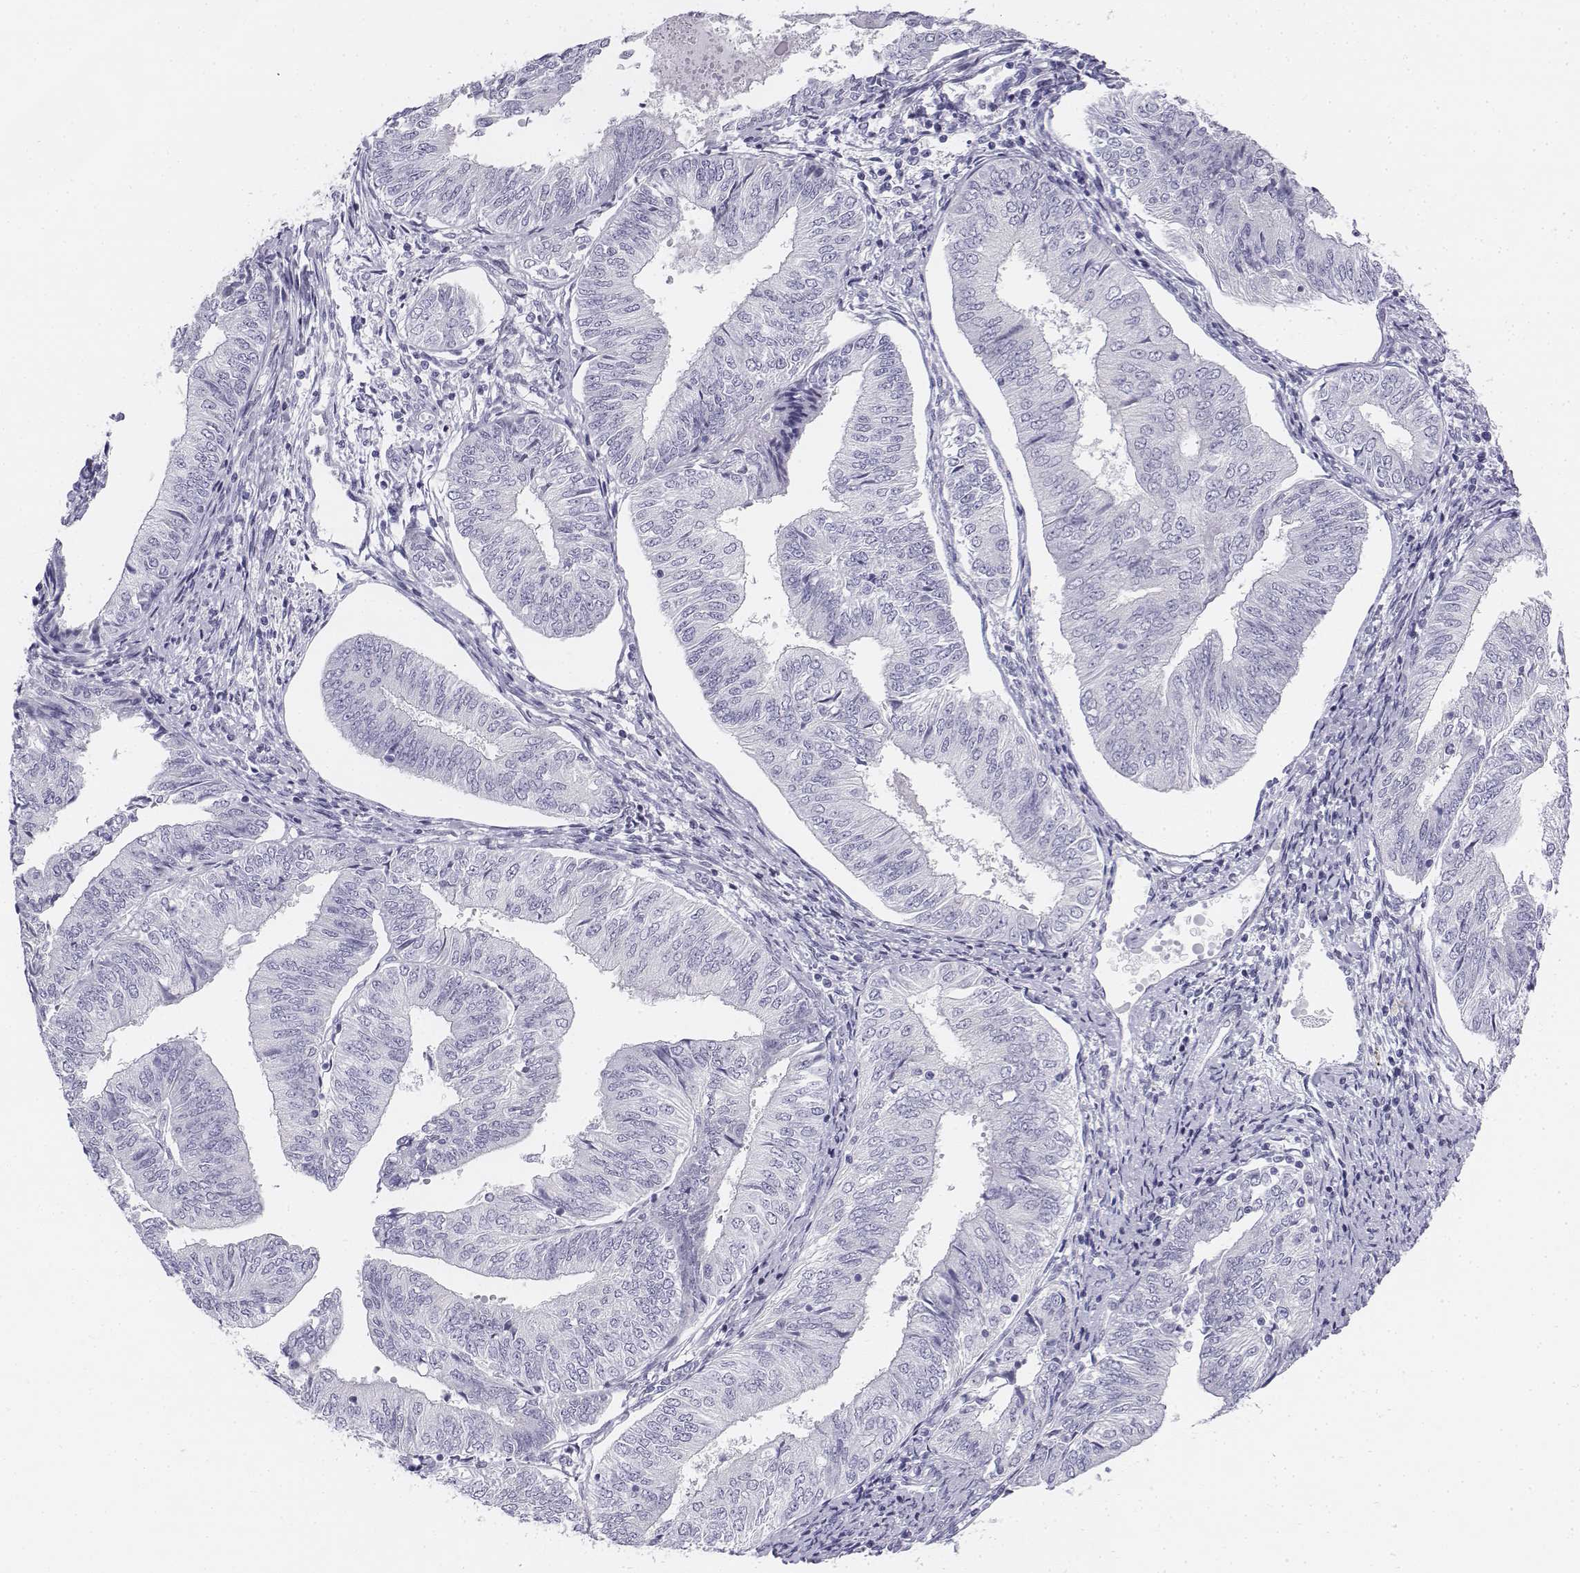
{"staining": {"intensity": "negative", "quantity": "none", "location": "none"}, "tissue": "endometrial cancer", "cell_type": "Tumor cells", "image_type": "cancer", "snomed": [{"axis": "morphology", "description": "Adenocarcinoma, NOS"}, {"axis": "topography", "description": "Endometrium"}], "caption": "DAB immunohistochemical staining of endometrial cancer (adenocarcinoma) reveals no significant expression in tumor cells.", "gene": "TH", "patient": {"sex": "female", "age": 58}}